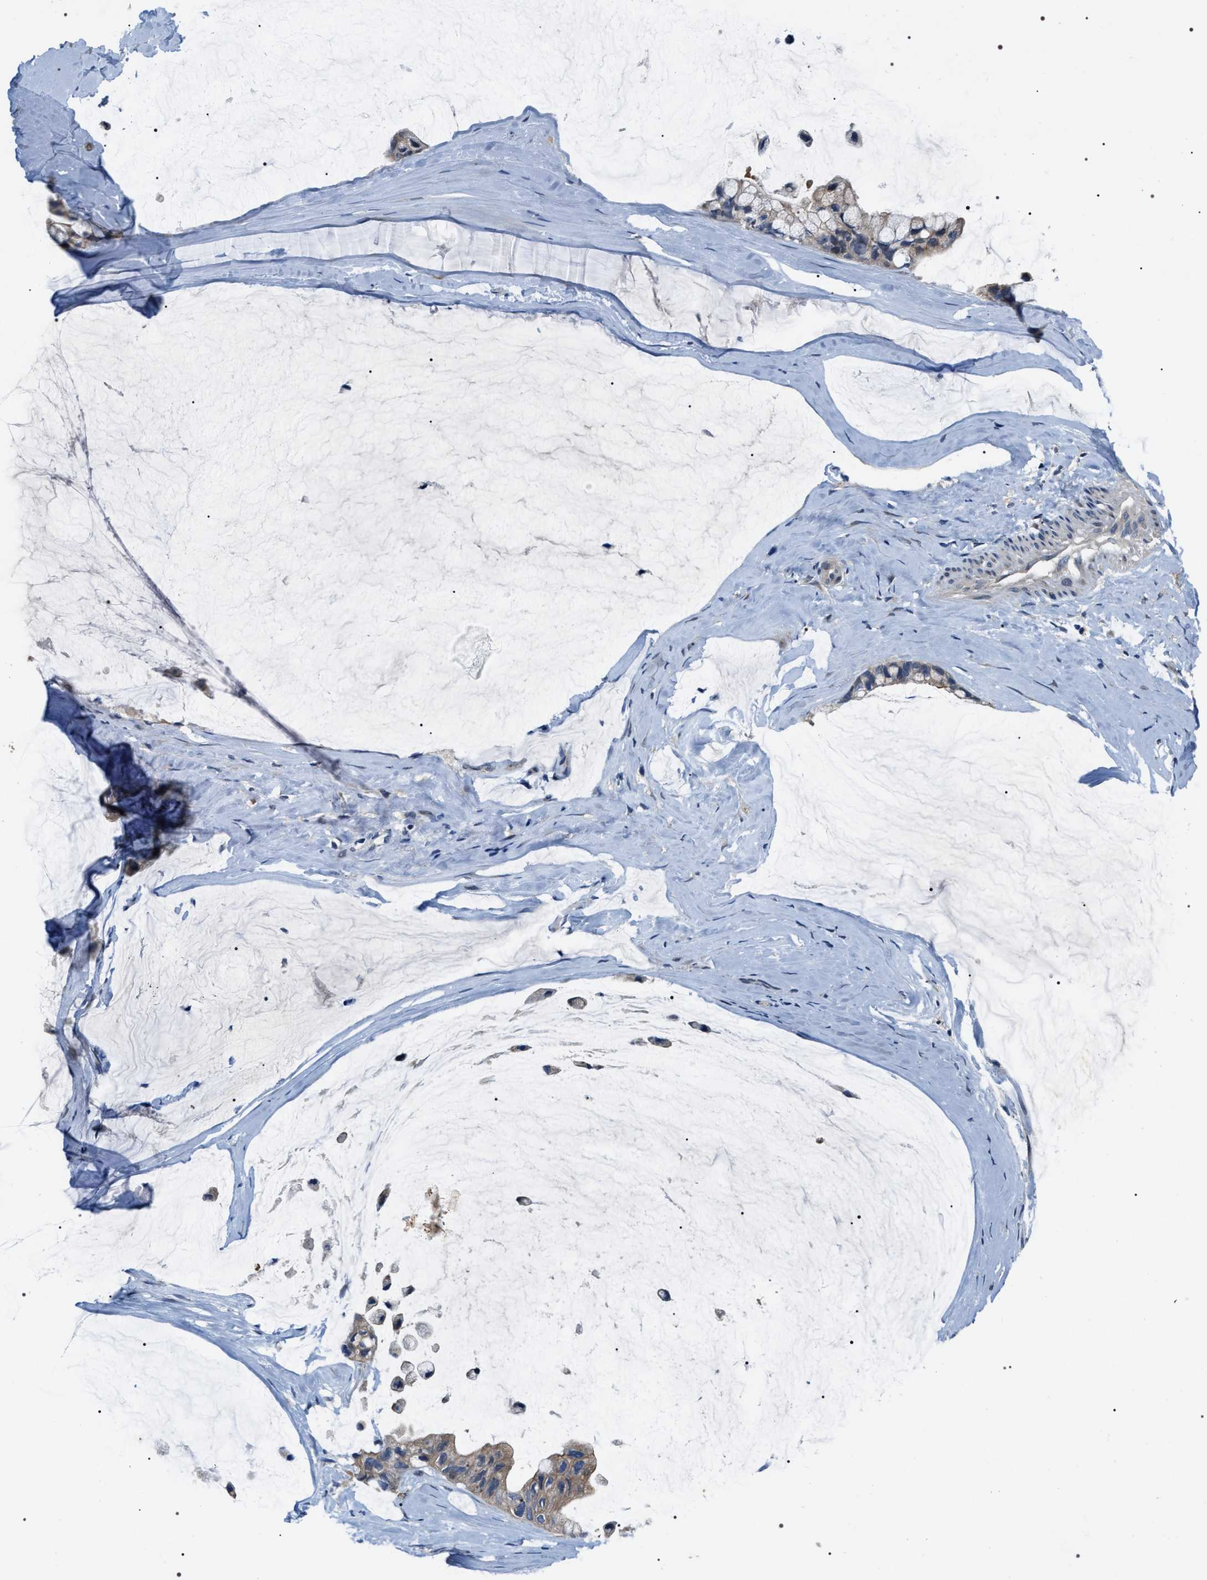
{"staining": {"intensity": "weak", "quantity": "<25%", "location": "cytoplasmic/membranous"}, "tissue": "ovarian cancer", "cell_type": "Tumor cells", "image_type": "cancer", "snomed": [{"axis": "morphology", "description": "Cystadenocarcinoma, mucinous, NOS"}, {"axis": "topography", "description": "Ovary"}], "caption": "Mucinous cystadenocarcinoma (ovarian) stained for a protein using immunohistochemistry reveals no staining tumor cells.", "gene": "IFT81", "patient": {"sex": "female", "age": 39}}